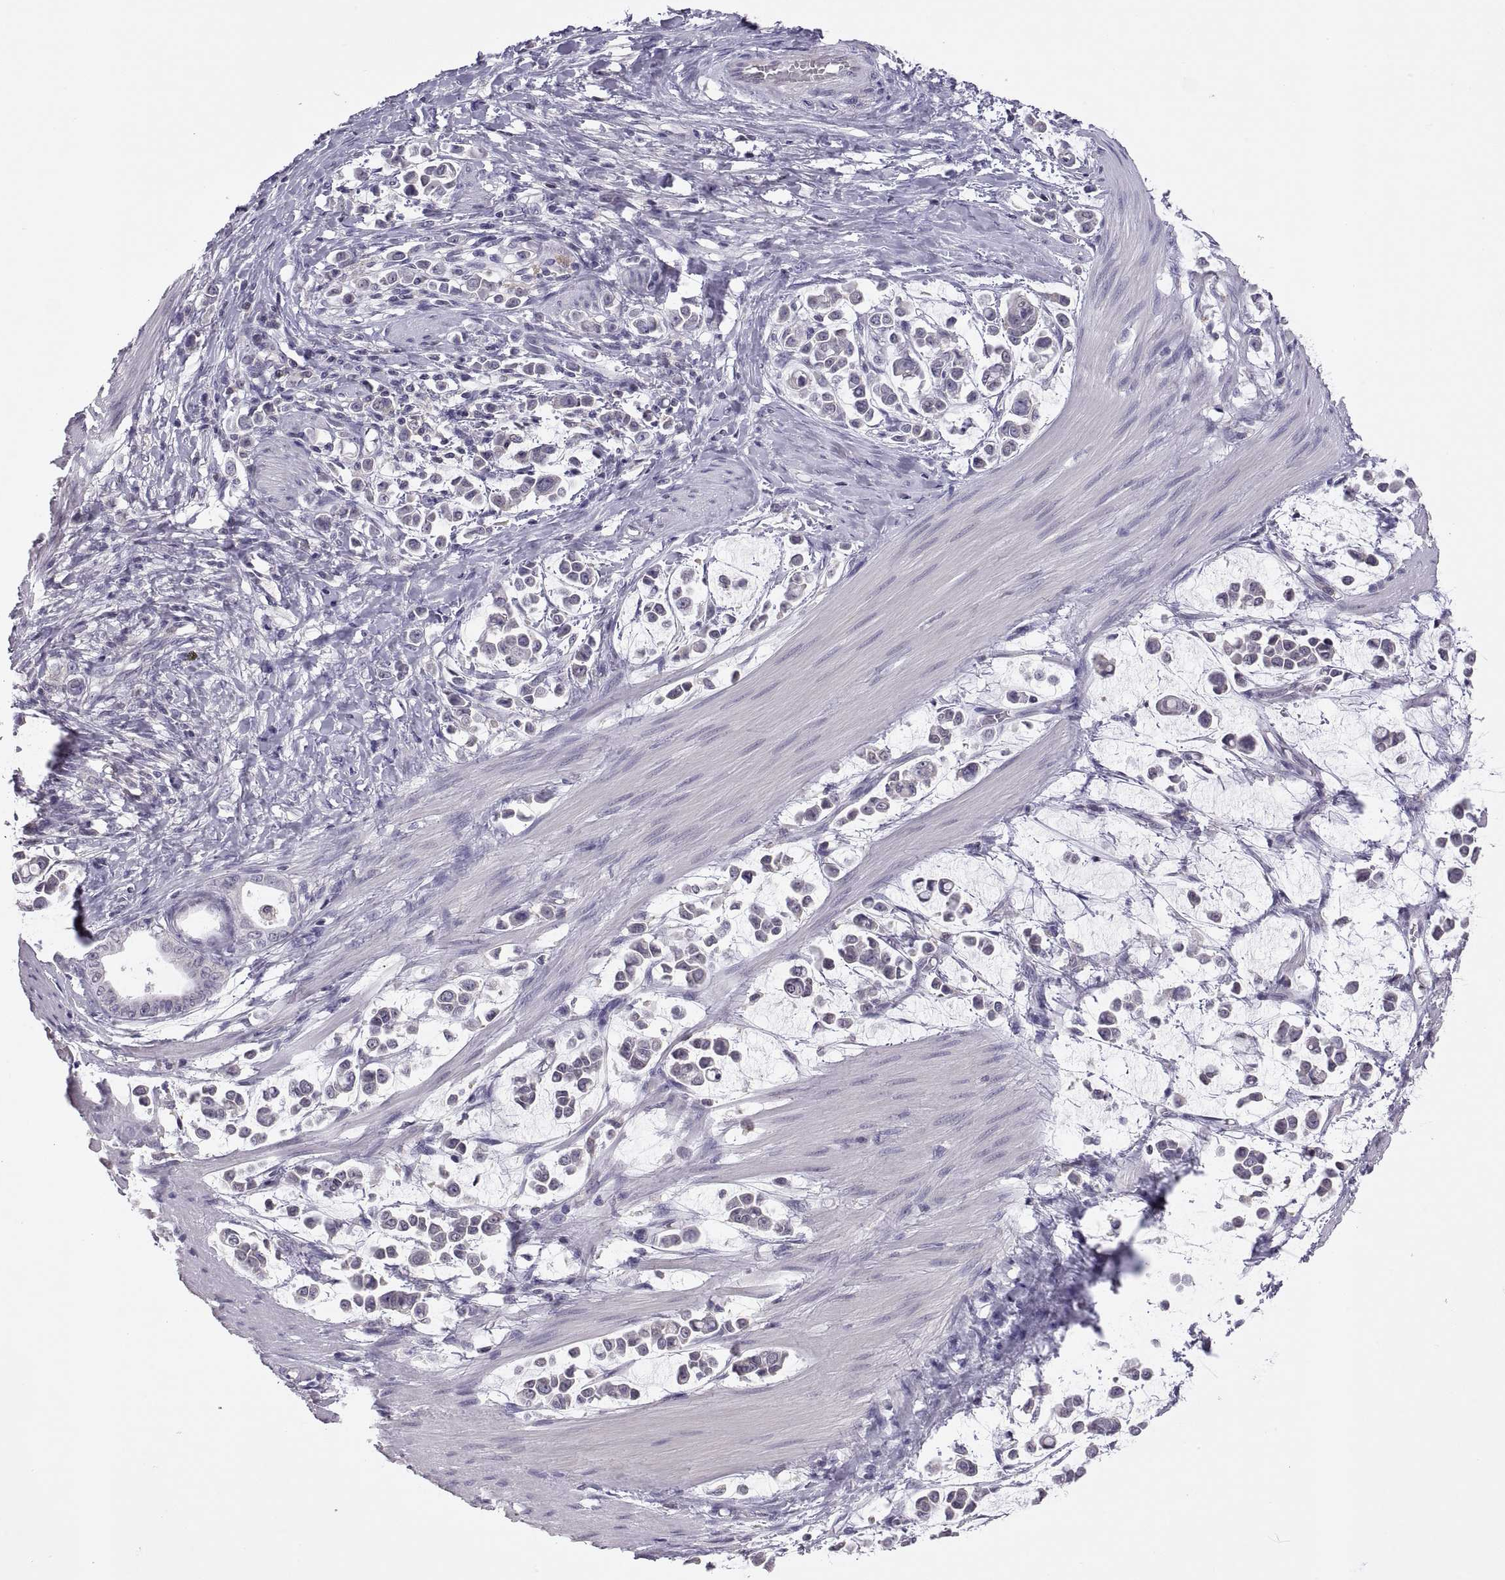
{"staining": {"intensity": "negative", "quantity": "none", "location": "none"}, "tissue": "stomach cancer", "cell_type": "Tumor cells", "image_type": "cancer", "snomed": [{"axis": "morphology", "description": "Adenocarcinoma, NOS"}, {"axis": "topography", "description": "Stomach"}], "caption": "Adenocarcinoma (stomach) stained for a protein using IHC demonstrates no expression tumor cells.", "gene": "FGF9", "patient": {"sex": "male", "age": 82}}